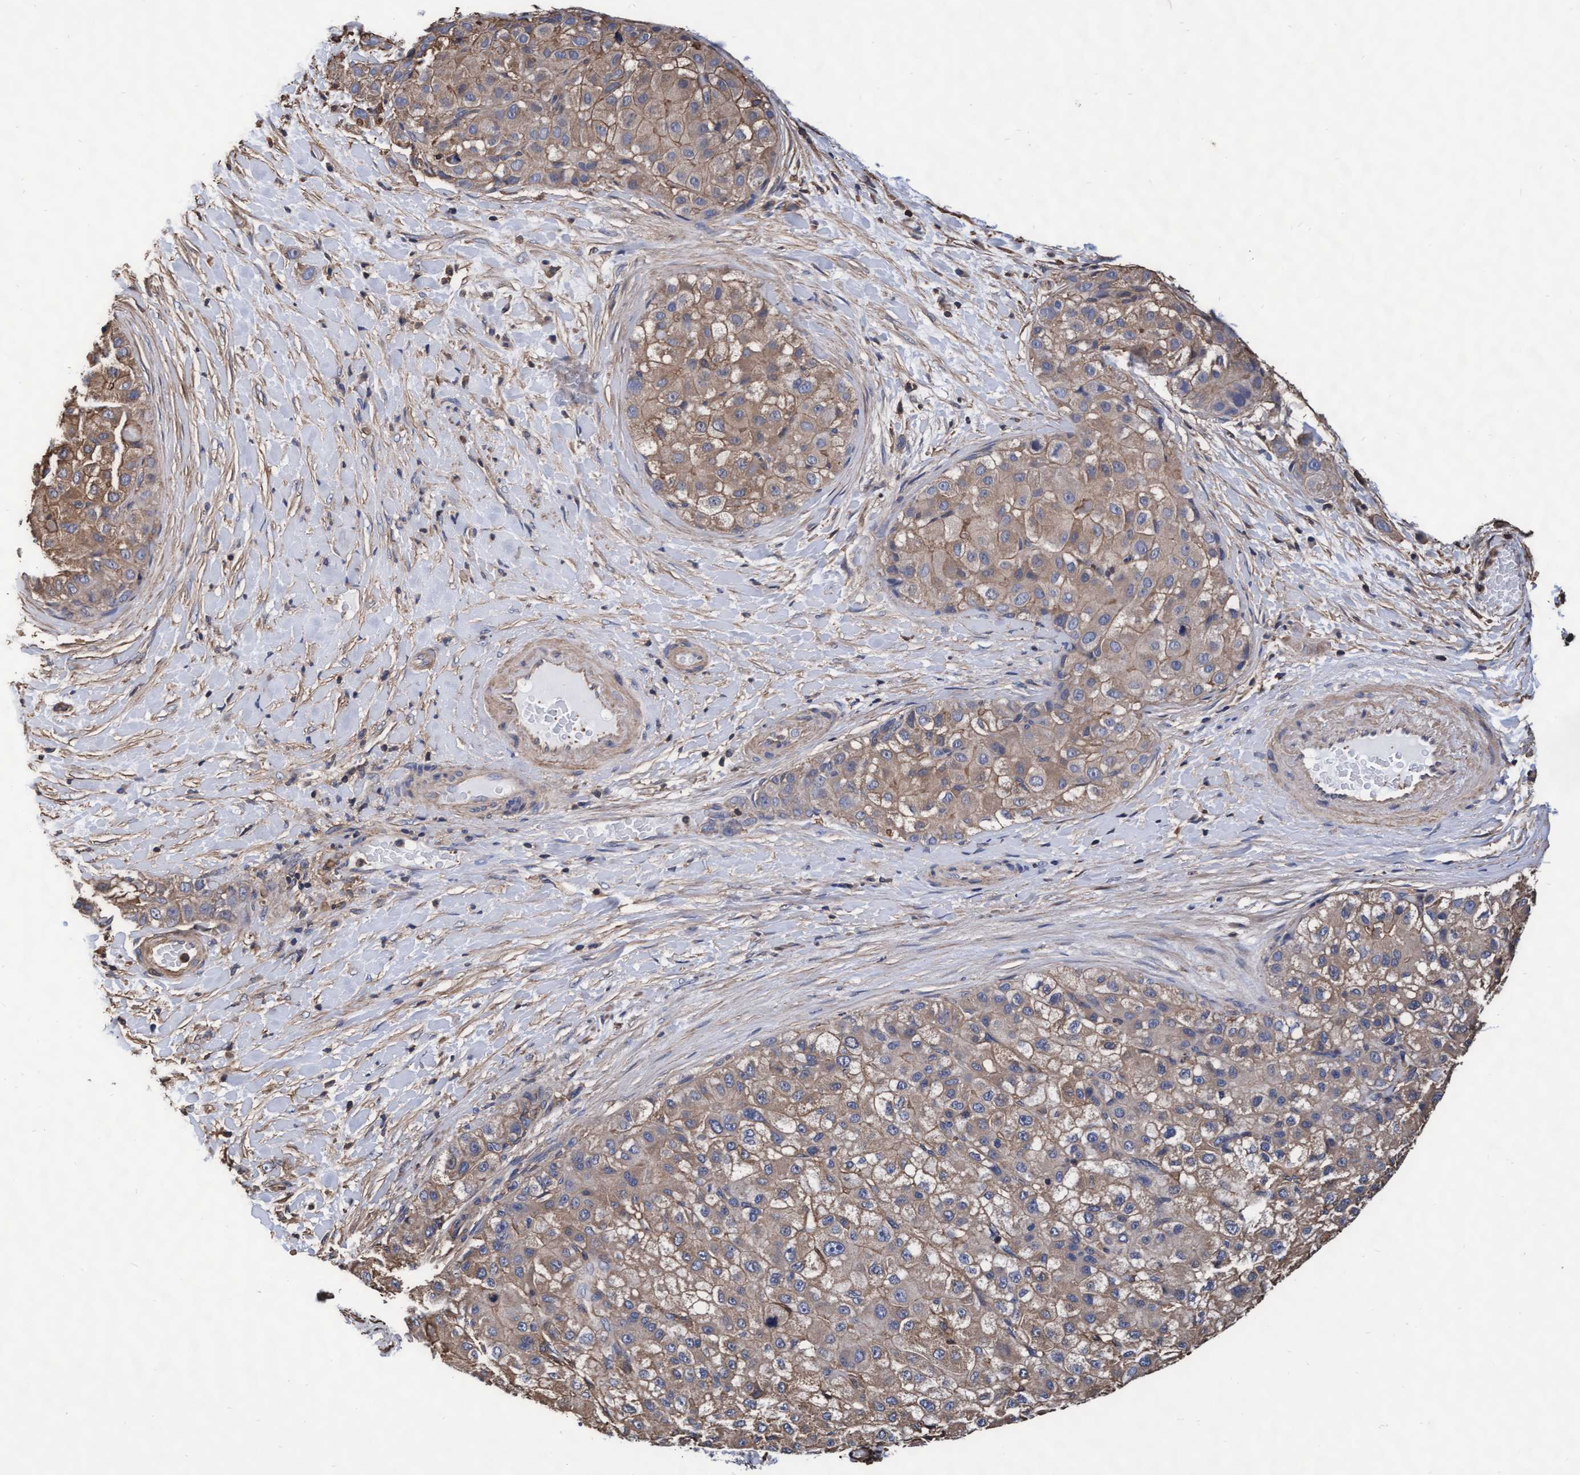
{"staining": {"intensity": "weak", "quantity": ">75%", "location": "cytoplasmic/membranous"}, "tissue": "liver cancer", "cell_type": "Tumor cells", "image_type": "cancer", "snomed": [{"axis": "morphology", "description": "Carcinoma, Hepatocellular, NOS"}, {"axis": "topography", "description": "Liver"}], "caption": "Liver cancer (hepatocellular carcinoma) stained with a protein marker exhibits weak staining in tumor cells.", "gene": "GRHPR", "patient": {"sex": "male", "age": 80}}